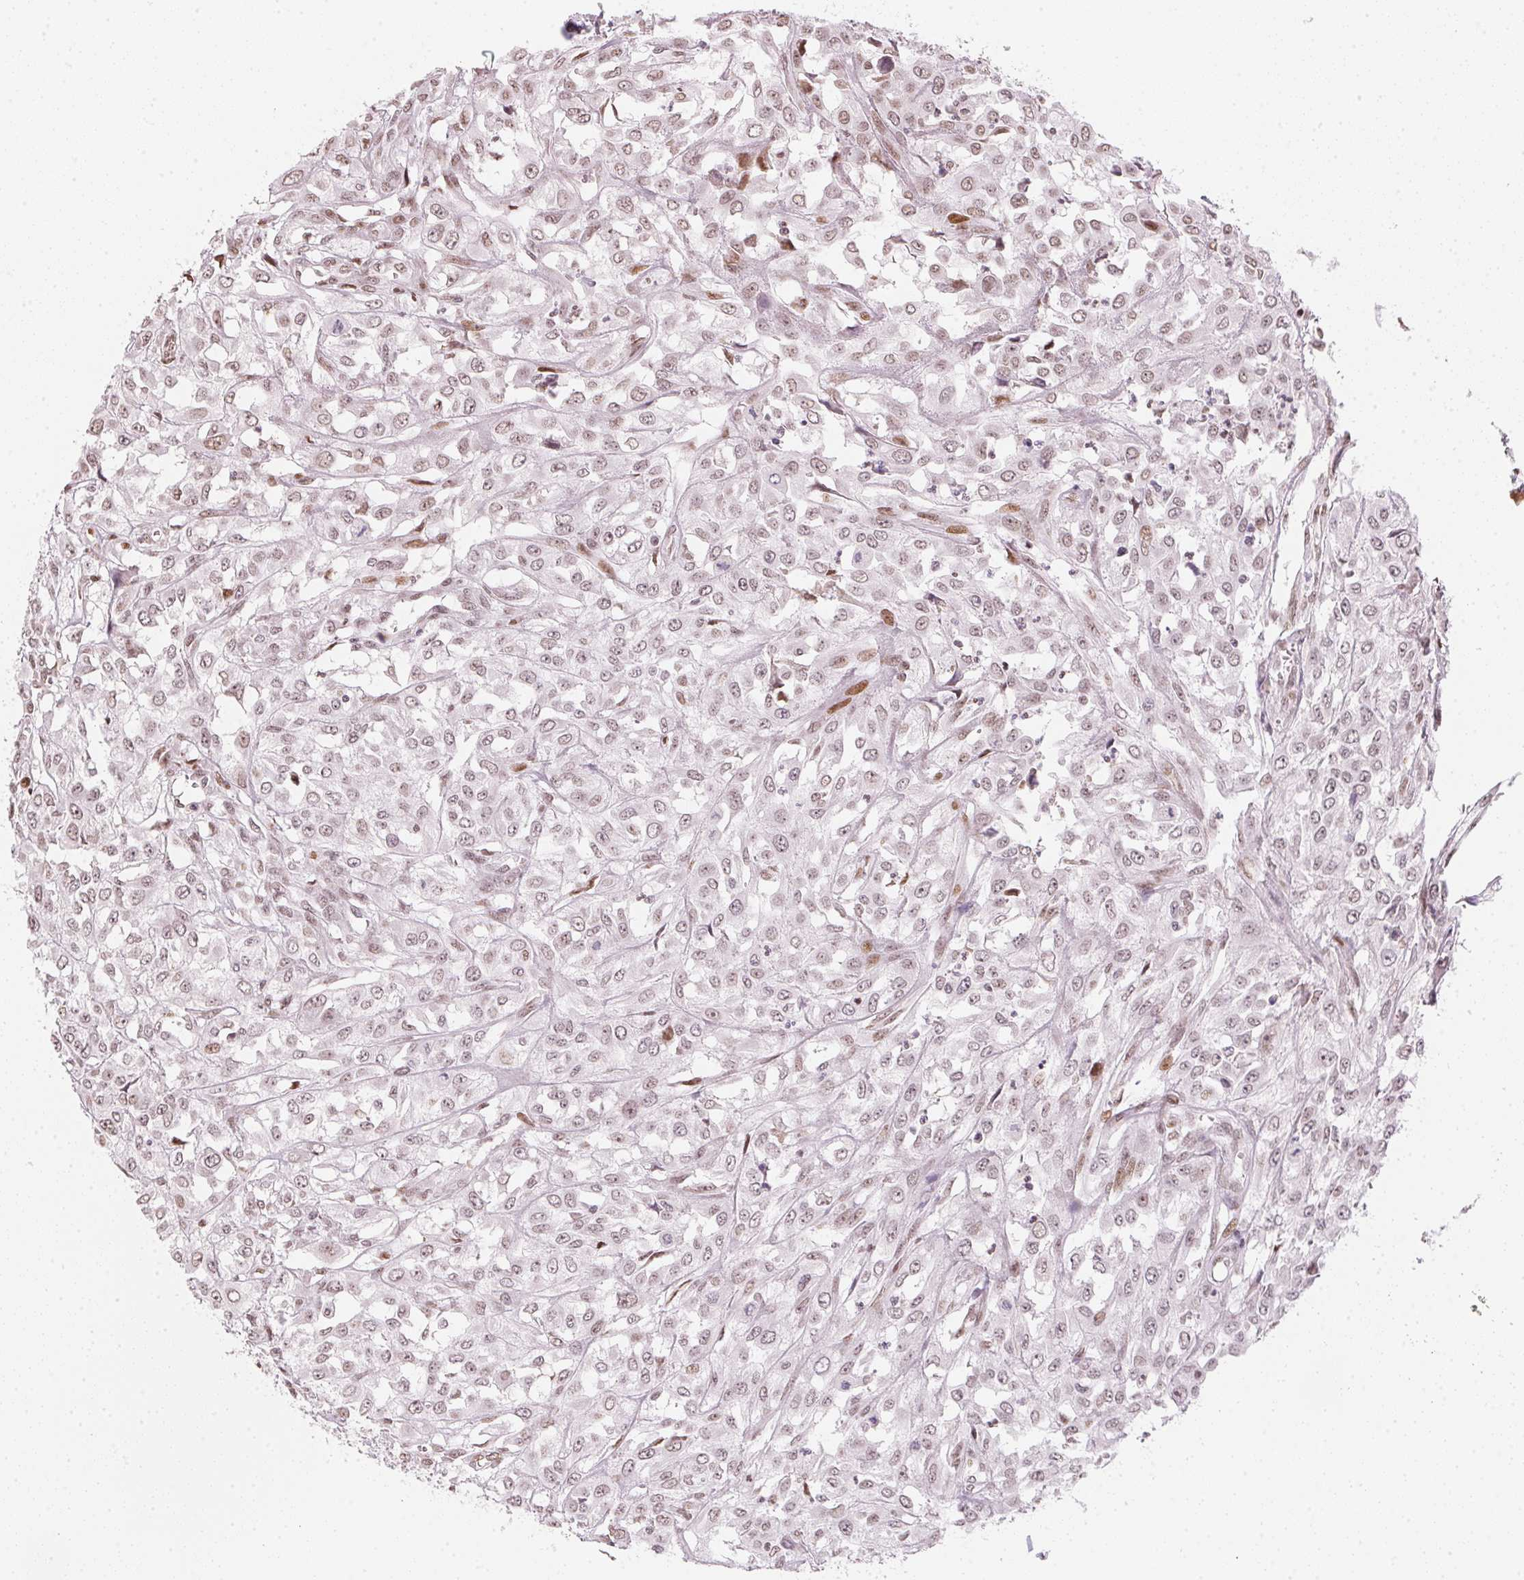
{"staining": {"intensity": "weak", "quantity": "25%-75%", "location": "nuclear"}, "tissue": "urothelial cancer", "cell_type": "Tumor cells", "image_type": "cancer", "snomed": [{"axis": "morphology", "description": "Urothelial carcinoma, High grade"}, {"axis": "topography", "description": "Urinary bladder"}], "caption": "Immunohistochemistry image of neoplastic tissue: urothelial cancer stained using IHC demonstrates low levels of weak protein expression localized specifically in the nuclear of tumor cells, appearing as a nuclear brown color.", "gene": "KAT6A", "patient": {"sex": "male", "age": 67}}